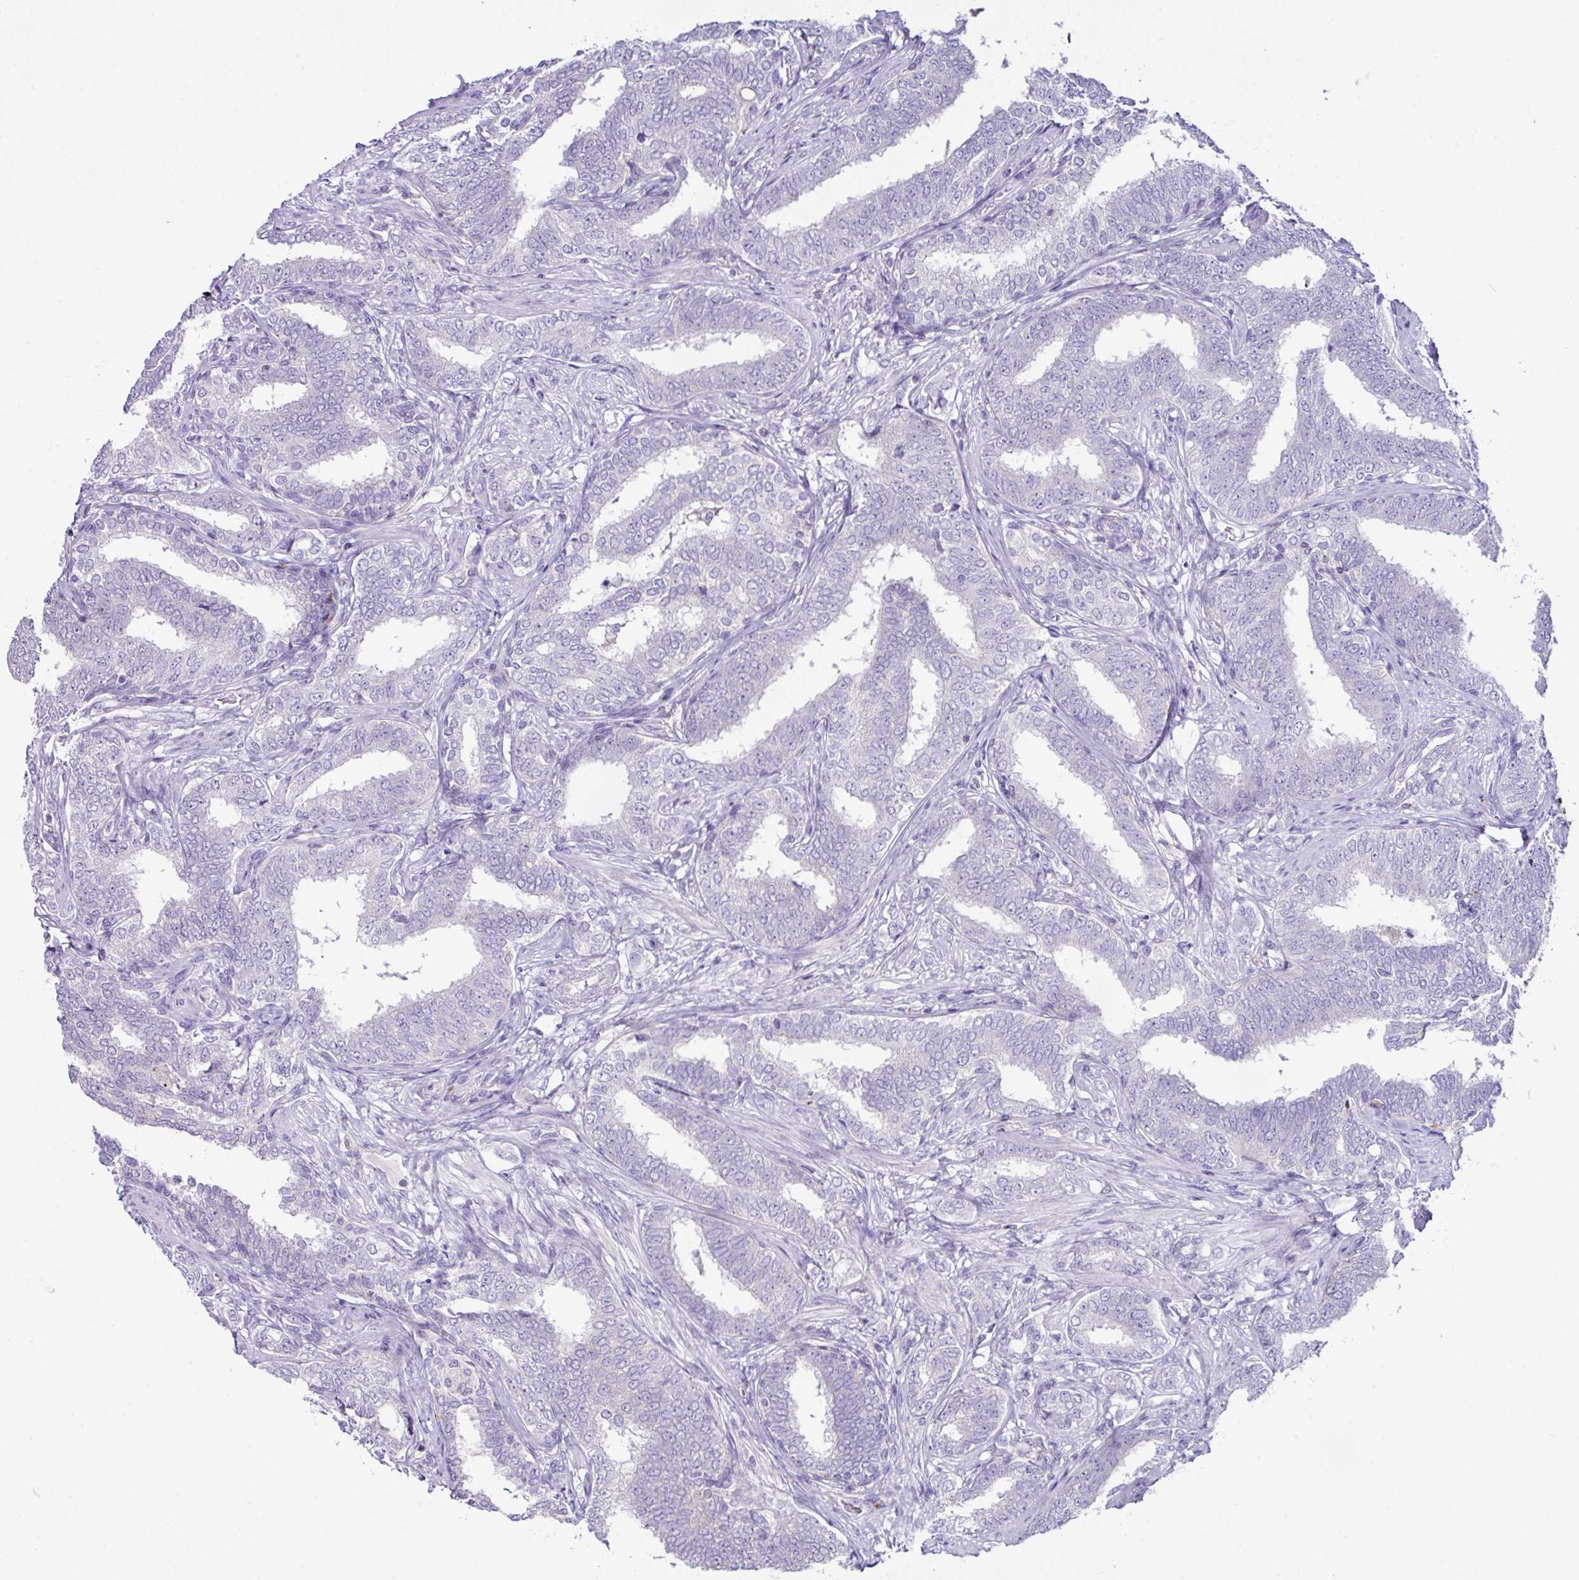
{"staining": {"intensity": "strong", "quantity": "<25%", "location": "cytoplasmic/membranous"}, "tissue": "prostate cancer", "cell_type": "Tumor cells", "image_type": "cancer", "snomed": [{"axis": "morphology", "description": "Adenocarcinoma, High grade"}, {"axis": "topography", "description": "Prostate"}], "caption": "DAB immunohistochemical staining of human prostate cancer (adenocarcinoma (high-grade)) reveals strong cytoplasmic/membranous protein positivity in about <25% of tumor cells.", "gene": "D2HGDH", "patient": {"sex": "male", "age": 72}}